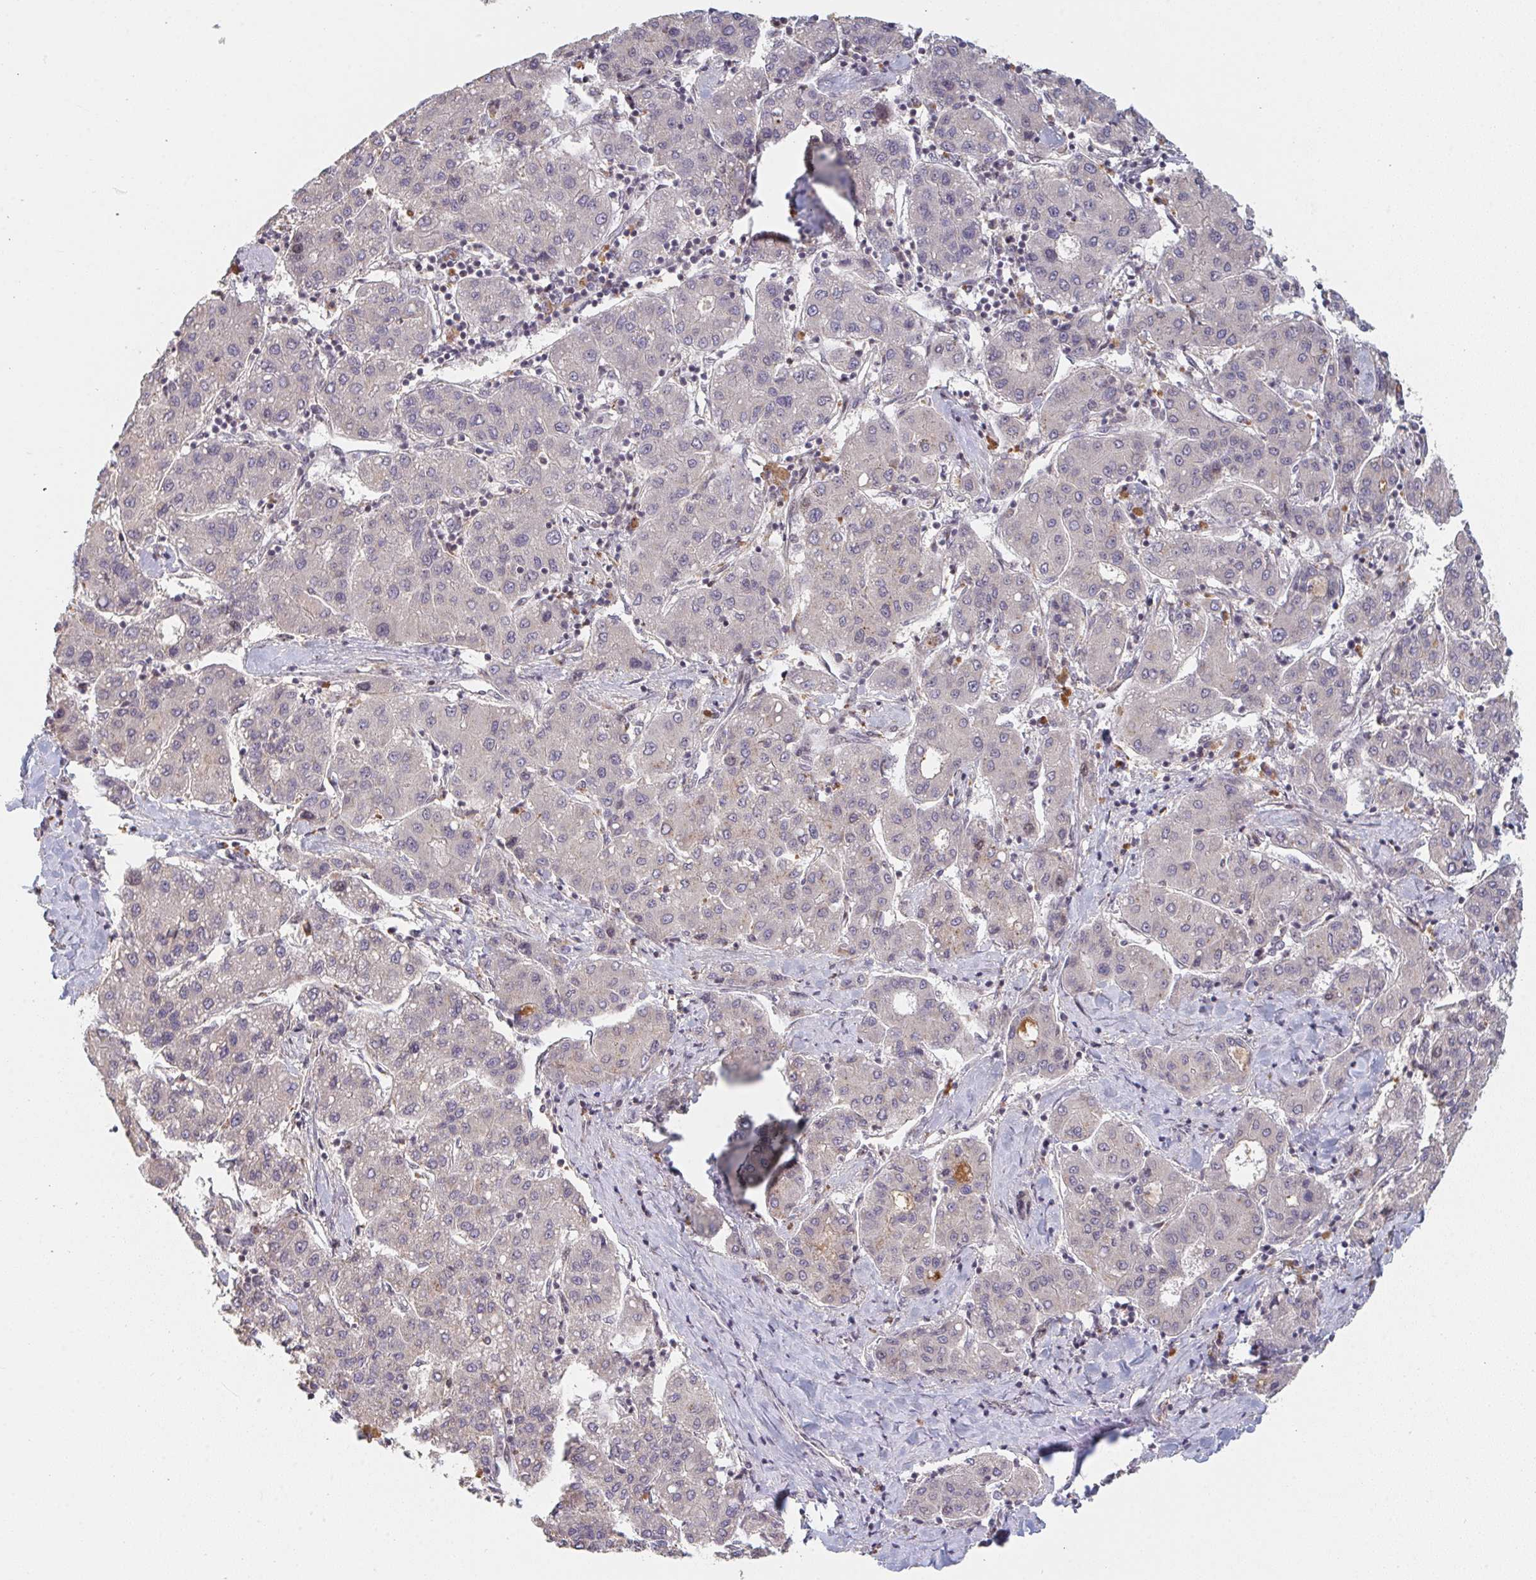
{"staining": {"intensity": "negative", "quantity": "none", "location": "none"}, "tissue": "liver cancer", "cell_type": "Tumor cells", "image_type": "cancer", "snomed": [{"axis": "morphology", "description": "Carcinoma, Hepatocellular, NOS"}, {"axis": "topography", "description": "Liver"}], "caption": "High magnification brightfield microscopy of liver hepatocellular carcinoma stained with DAB (brown) and counterstained with hematoxylin (blue): tumor cells show no significant positivity.", "gene": "DCST1", "patient": {"sex": "male", "age": 65}}